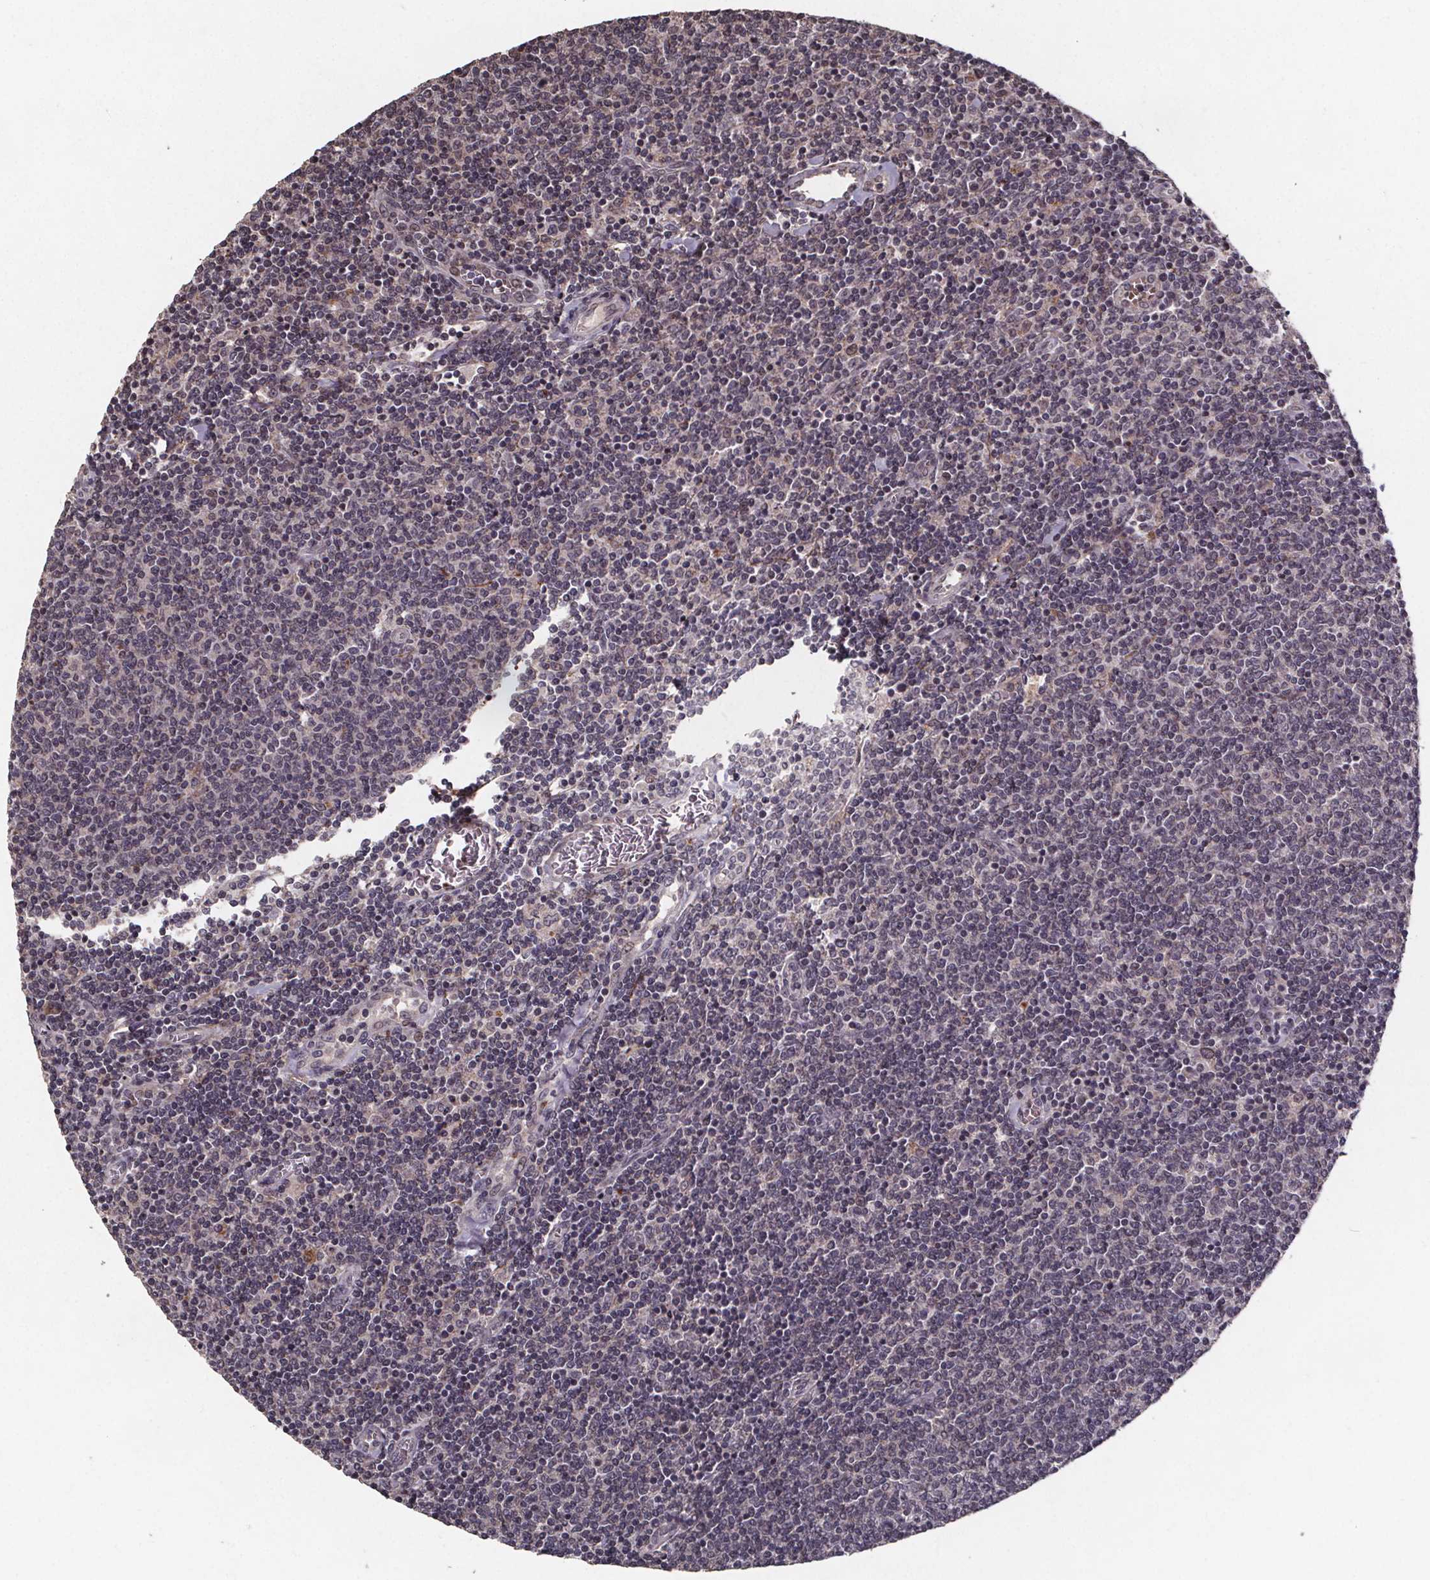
{"staining": {"intensity": "weak", "quantity": "<25%", "location": "nuclear"}, "tissue": "lymphoma", "cell_type": "Tumor cells", "image_type": "cancer", "snomed": [{"axis": "morphology", "description": "Malignant lymphoma, non-Hodgkin's type, Low grade"}, {"axis": "topography", "description": "Lymph node"}], "caption": "Immunohistochemistry of human lymphoma displays no staining in tumor cells. (DAB (3,3'-diaminobenzidine) immunohistochemistry, high magnification).", "gene": "GPX3", "patient": {"sex": "male", "age": 52}}